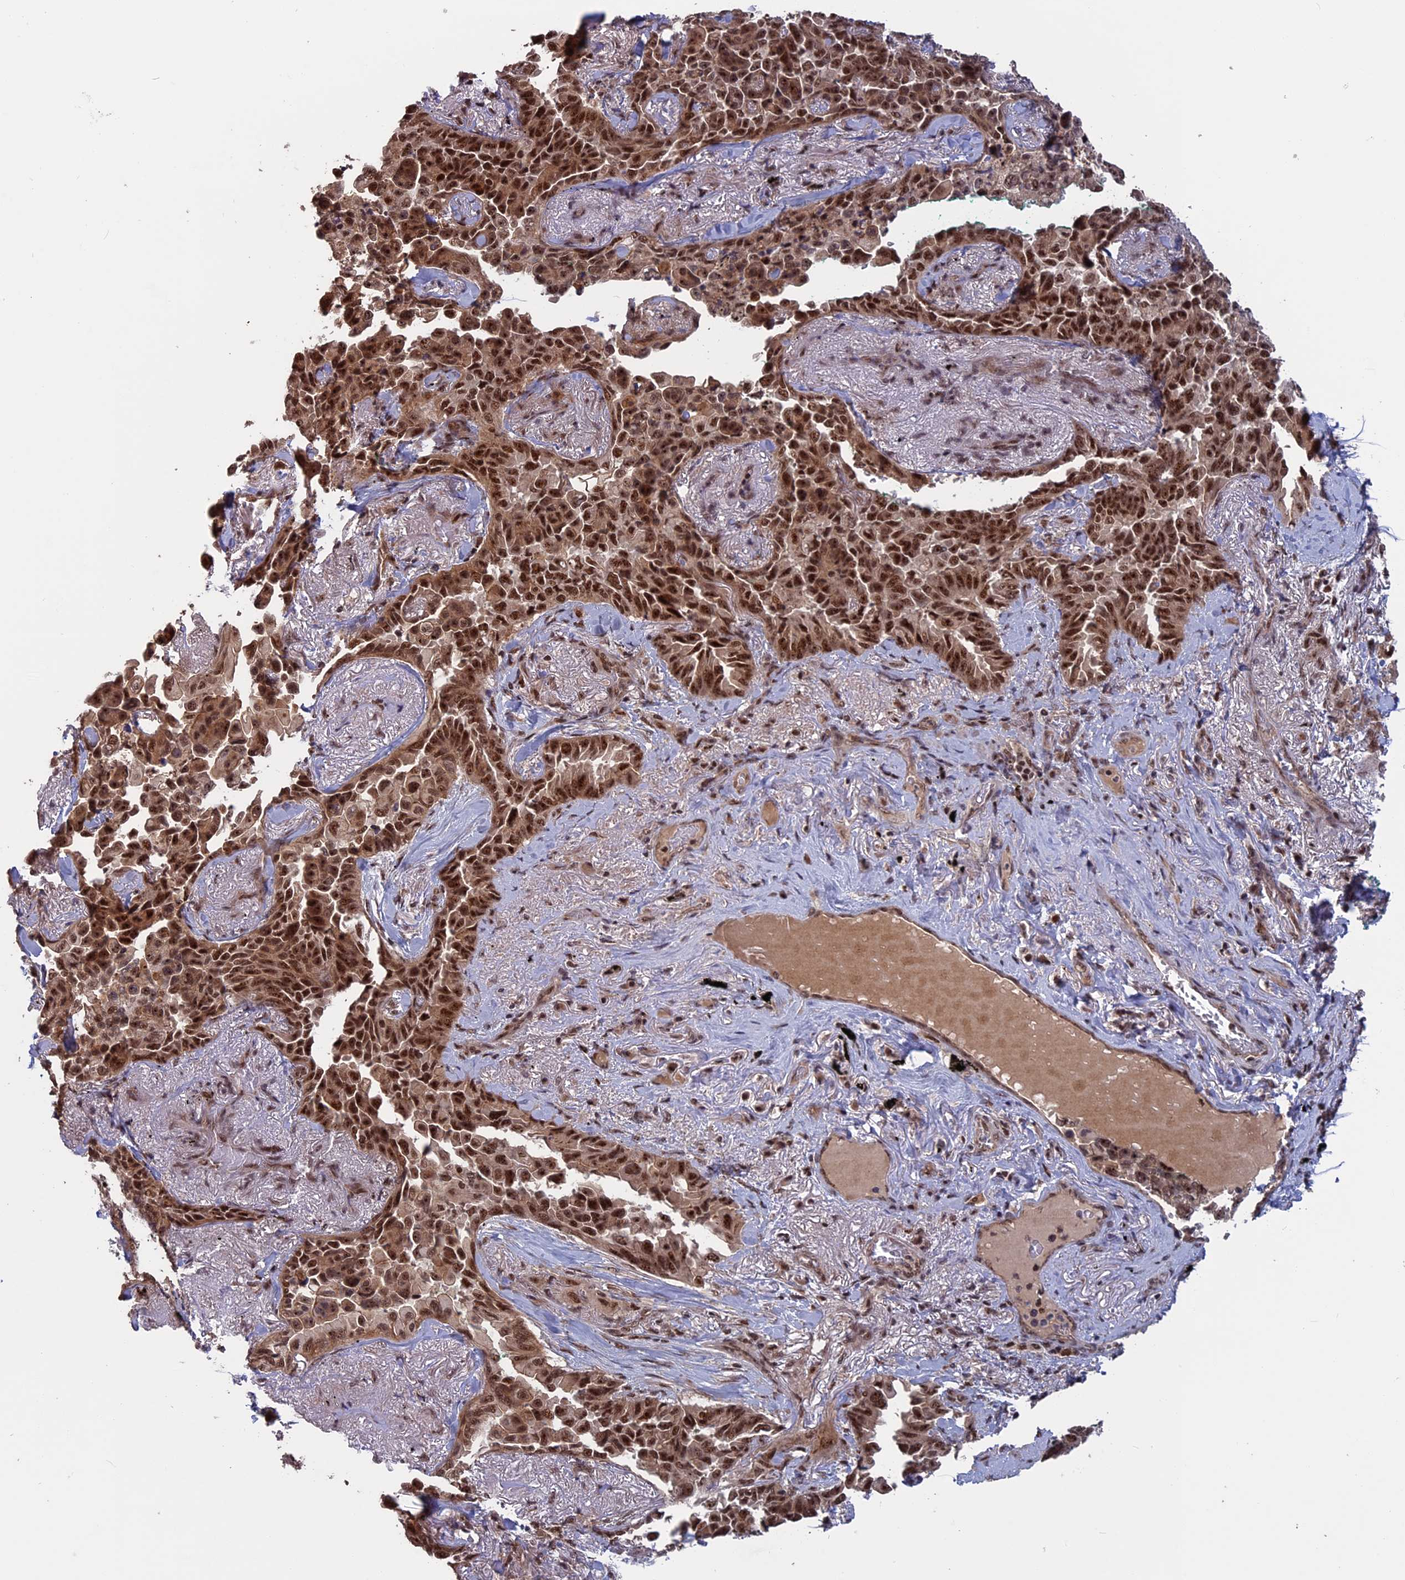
{"staining": {"intensity": "strong", "quantity": "25%-75%", "location": "cytoplasmic/membranous,nuclear"}, "tissue": "lung cancer", "cell_type": "Tumor cells", "image_type": "cancer", "snomed": [{"axis": "morphology", "description": "Adenocarcinoma, NOS"}, {"axis": "topography", "description": "Lung"}], "caption": "A high amount of strong cytoplasmic/membranous and nuclear staining is appreciated in about 25%-75% of tumor cells in lung cancer tissue.", "gene": "CACTIN", "patient": {"sex": "female", "age": 67}}